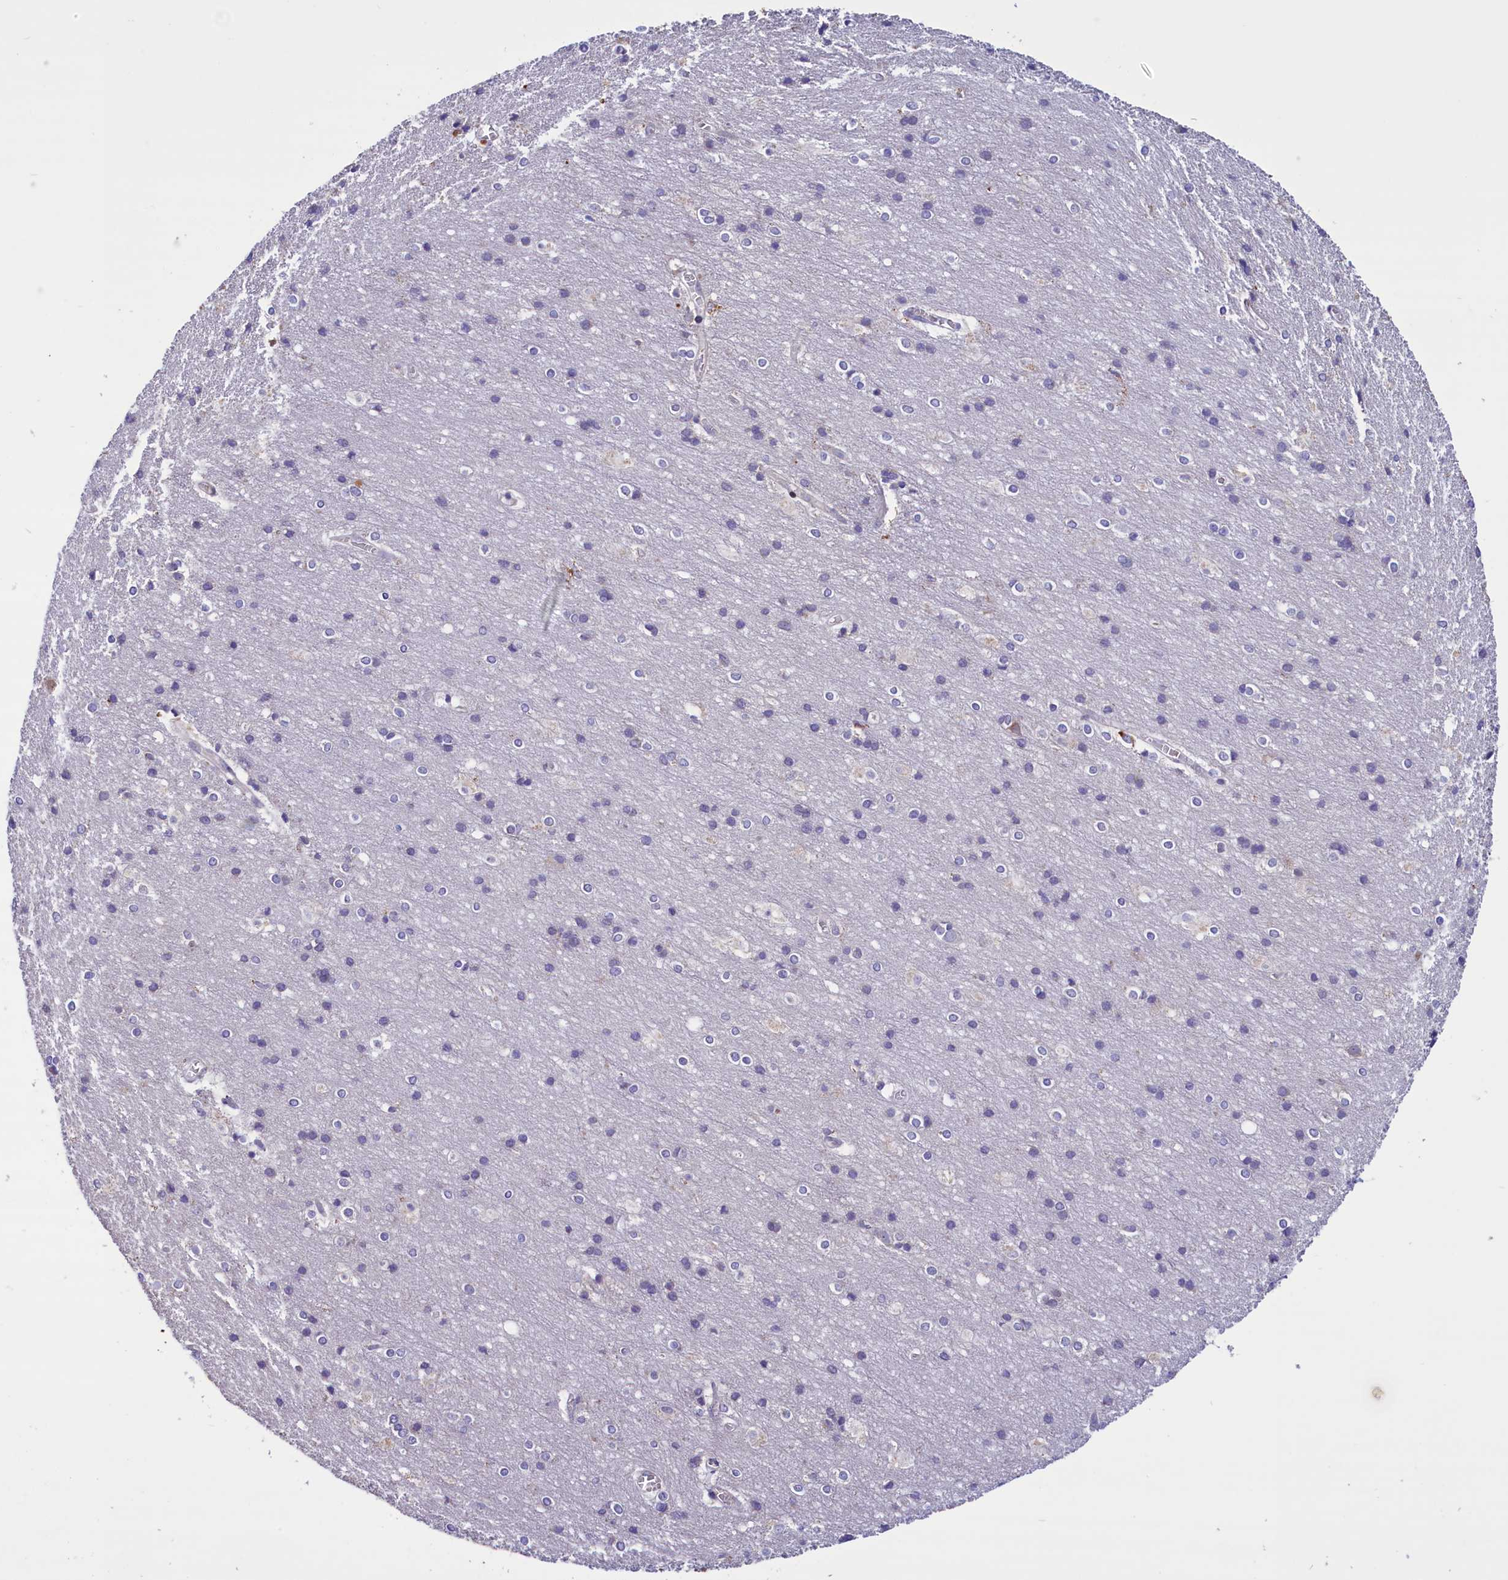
{"staining": {"intensity": "moderate", "quantity": "25%-75%", "location": "cytoplasmic/membranous"}, "tissue": "cerebral cortex", "cell_type": "Endothelial cells", "image_type": "normal", "snomed": [{"axis": "morphology", "description": "Normal tissue, NOS"}, {"axis": "topography", "description": "Cerebral cortex"}], "caption": "High-magnification brightfield microscopy of benign cerebral cortex stained with DAB (brown) and counterstained with hematoxylin (blue). endothelial cells exhibit moderate cytoplasmic/membranous positivity is appreciated in approximately25%-75% of cells. (DAB (3,3'-diaminobenzidine) IHC with brightfield microscopy, high magnification).", "gene": "MIEF2", "patient": {"sex": "male", "age": 54}}